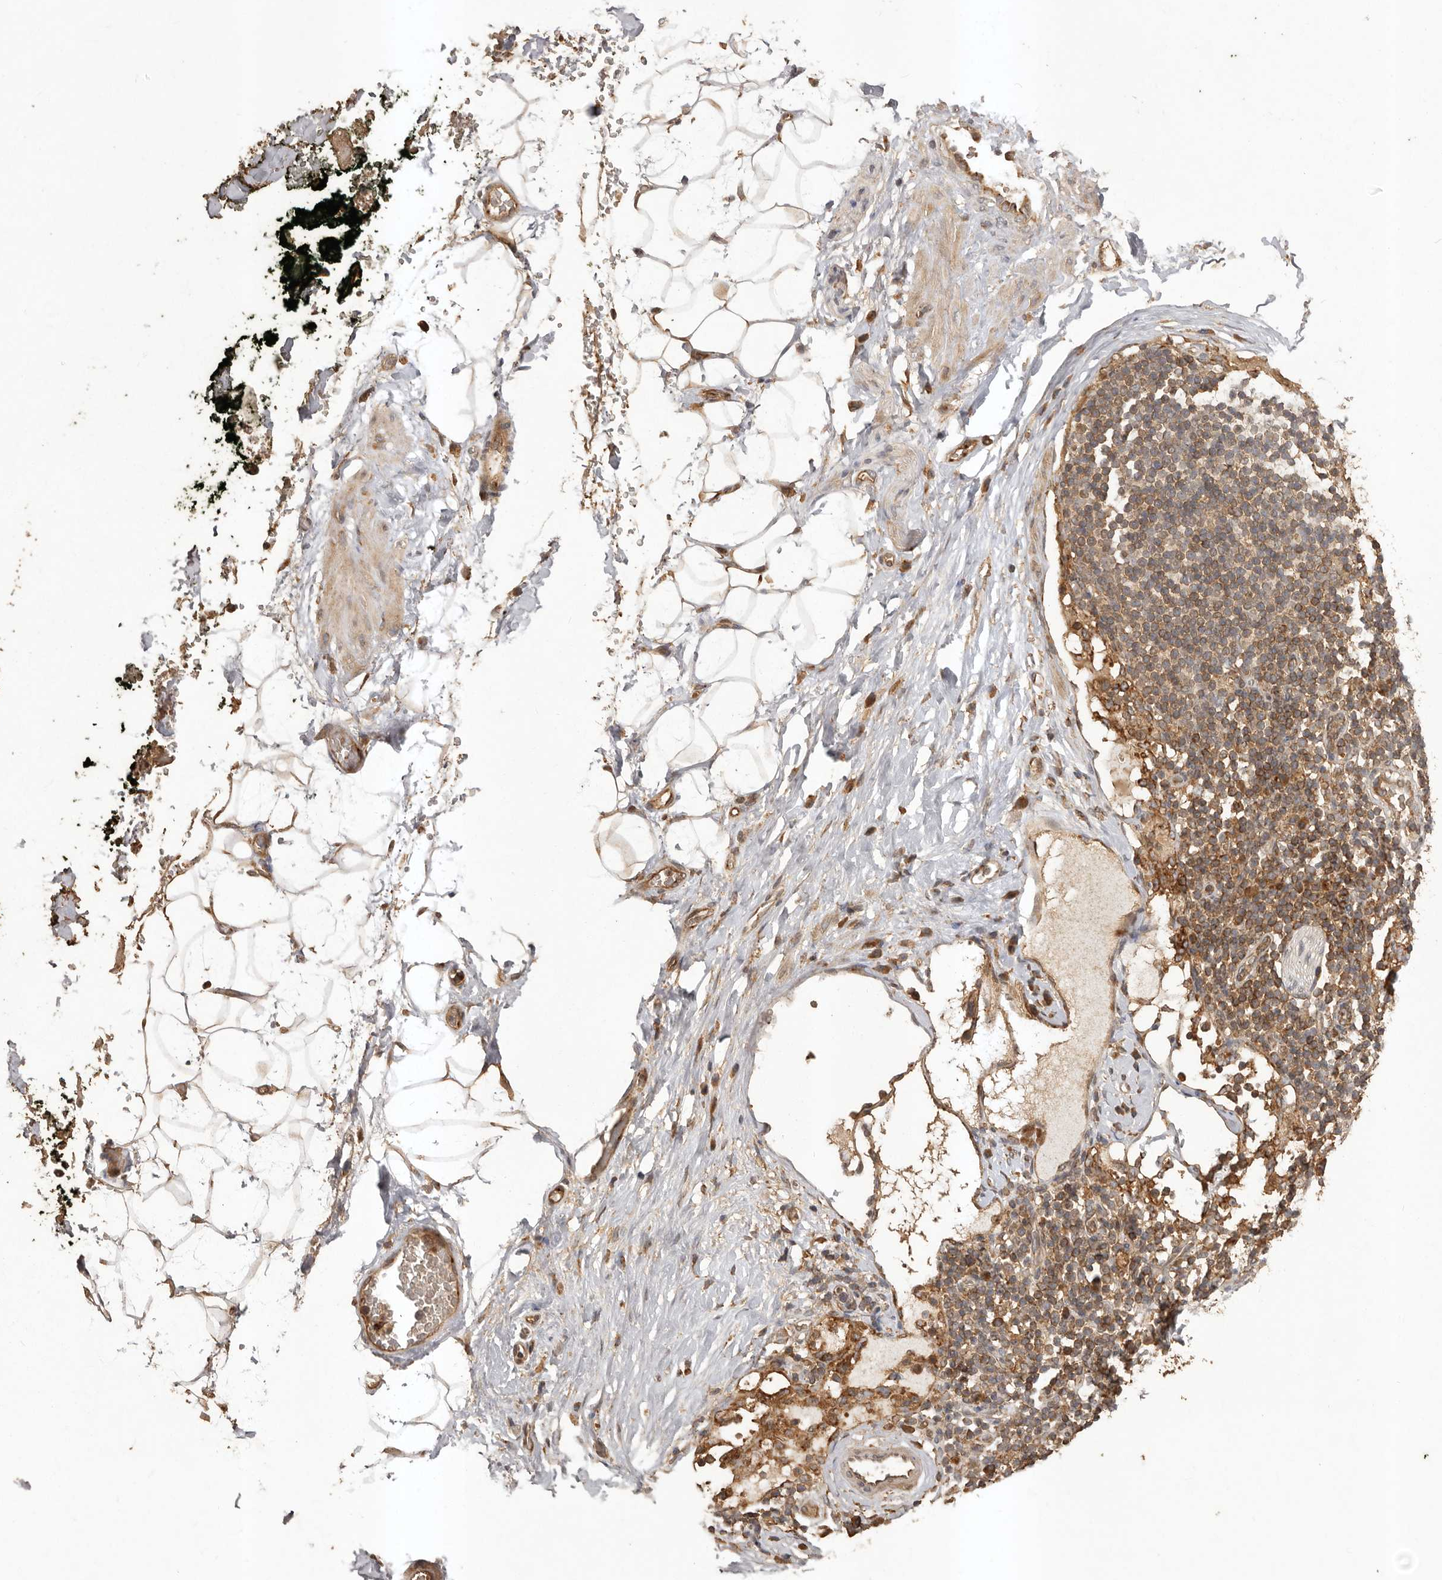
{"staining": {"intensity": "moderate", "quantity": "25%-75%", "location": "cytoplasmic/membranous"}, "tissue": "adipose tissue", "cell_type": "Adipocytes", "image_type": "normal", "snomed": [{"axis": "morphology", "description": "Normal tissue, NOS"}, {"axis": "morphology", "description": "Adenocarcinoma, NOS"}, {"axis": "topography", "description": "Pancreas"}, {"axis": "topography", "description": "Peripheral nerve tissue"}], "caption": "Human adipose tissue stained for a protein (brown) demonstrates moderate cytoplasmic/membranous positive expression in about 25%-75% of adipocytes.", "gene": "SLC22A3", "patient": {"sex": "male", "age": 59}}